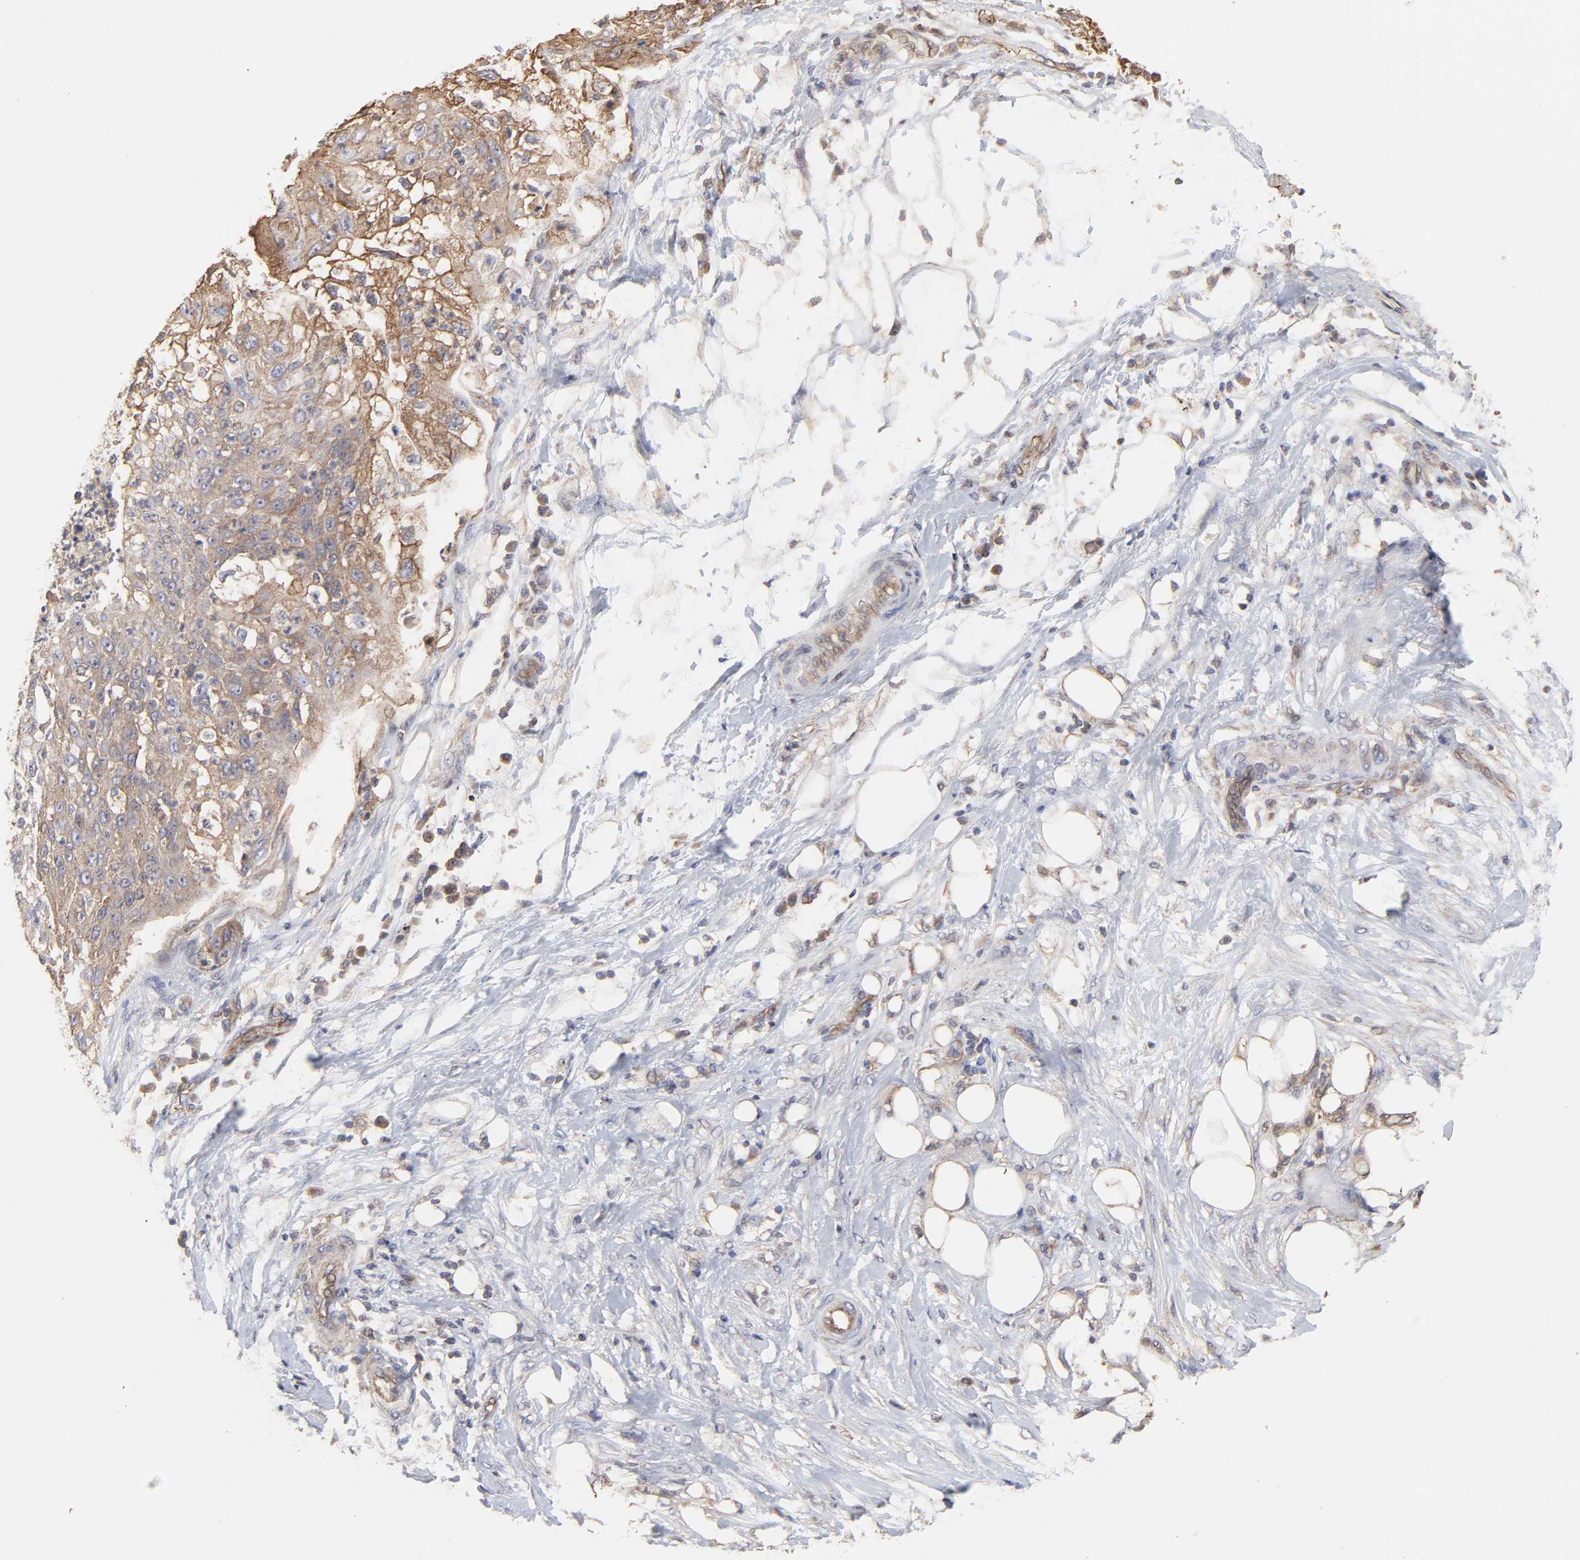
{"staining": {"intensity": "weak", "quantity": "25%-75%", "location": "cytoplasmic/membranous"}, "tissue": "lung cancer", "cell_type": "Tumor cells", "image_type": "cancer", "snomed": [{"axis": "morphology", "description": "Inflammation, NOS"}, {"axis": "morphology", "description": "Squamous cell carcinoma, NOS"}, {"axis": "topography", "description": "Lymph node"}, {"axis": "topography", "description": "Soft tissue"}, {"axis": "topography", "description": "Lung"}], "caption": "A high-resolution image shows IHC staining of lung cancer, which exhibits weak cytoplasmic/membranous positivity in about 25%-75% of tumor cells.", "gene": "ARMT1", "patient": {"sex": "male", "age": 66}}